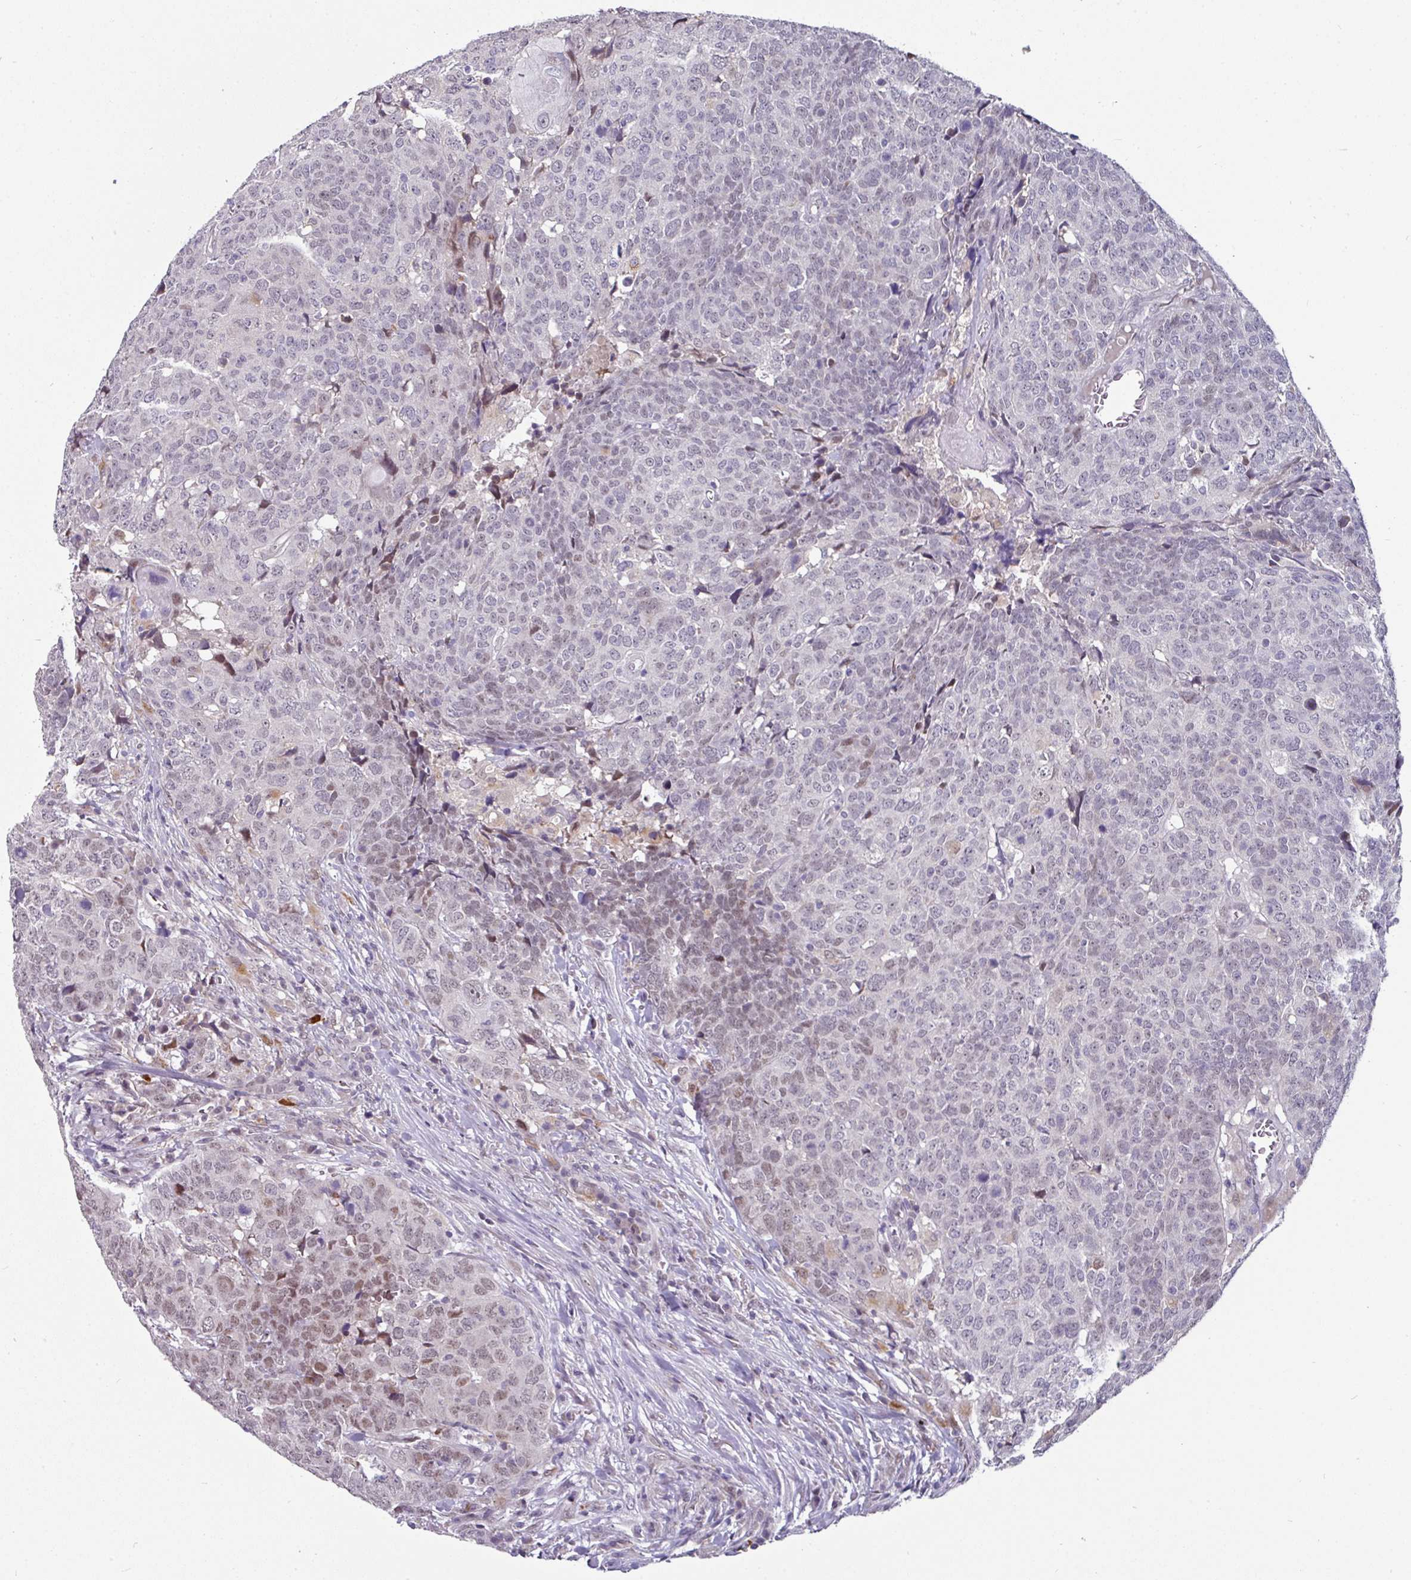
{"staining": {"intensity": "weak", "quantity": "<25%", "location": "nuclear"}, "tissue": "head and neck cancer", "cell_type": "Tumor cells", "image_type": "cancer", "snomed": [{"axis": "morphology", "description": "Squamous cell carcinoma, NOS"}, {"axis": "topography", "description": "Head-Neck"}], "caption": "A high-resolution micrograph shows IHC staining of head and neck cancer, which reveals no significant expression in tumor cells.", "gene": "SWSAP1", "patient": {"sex": "male", "age": 66}}